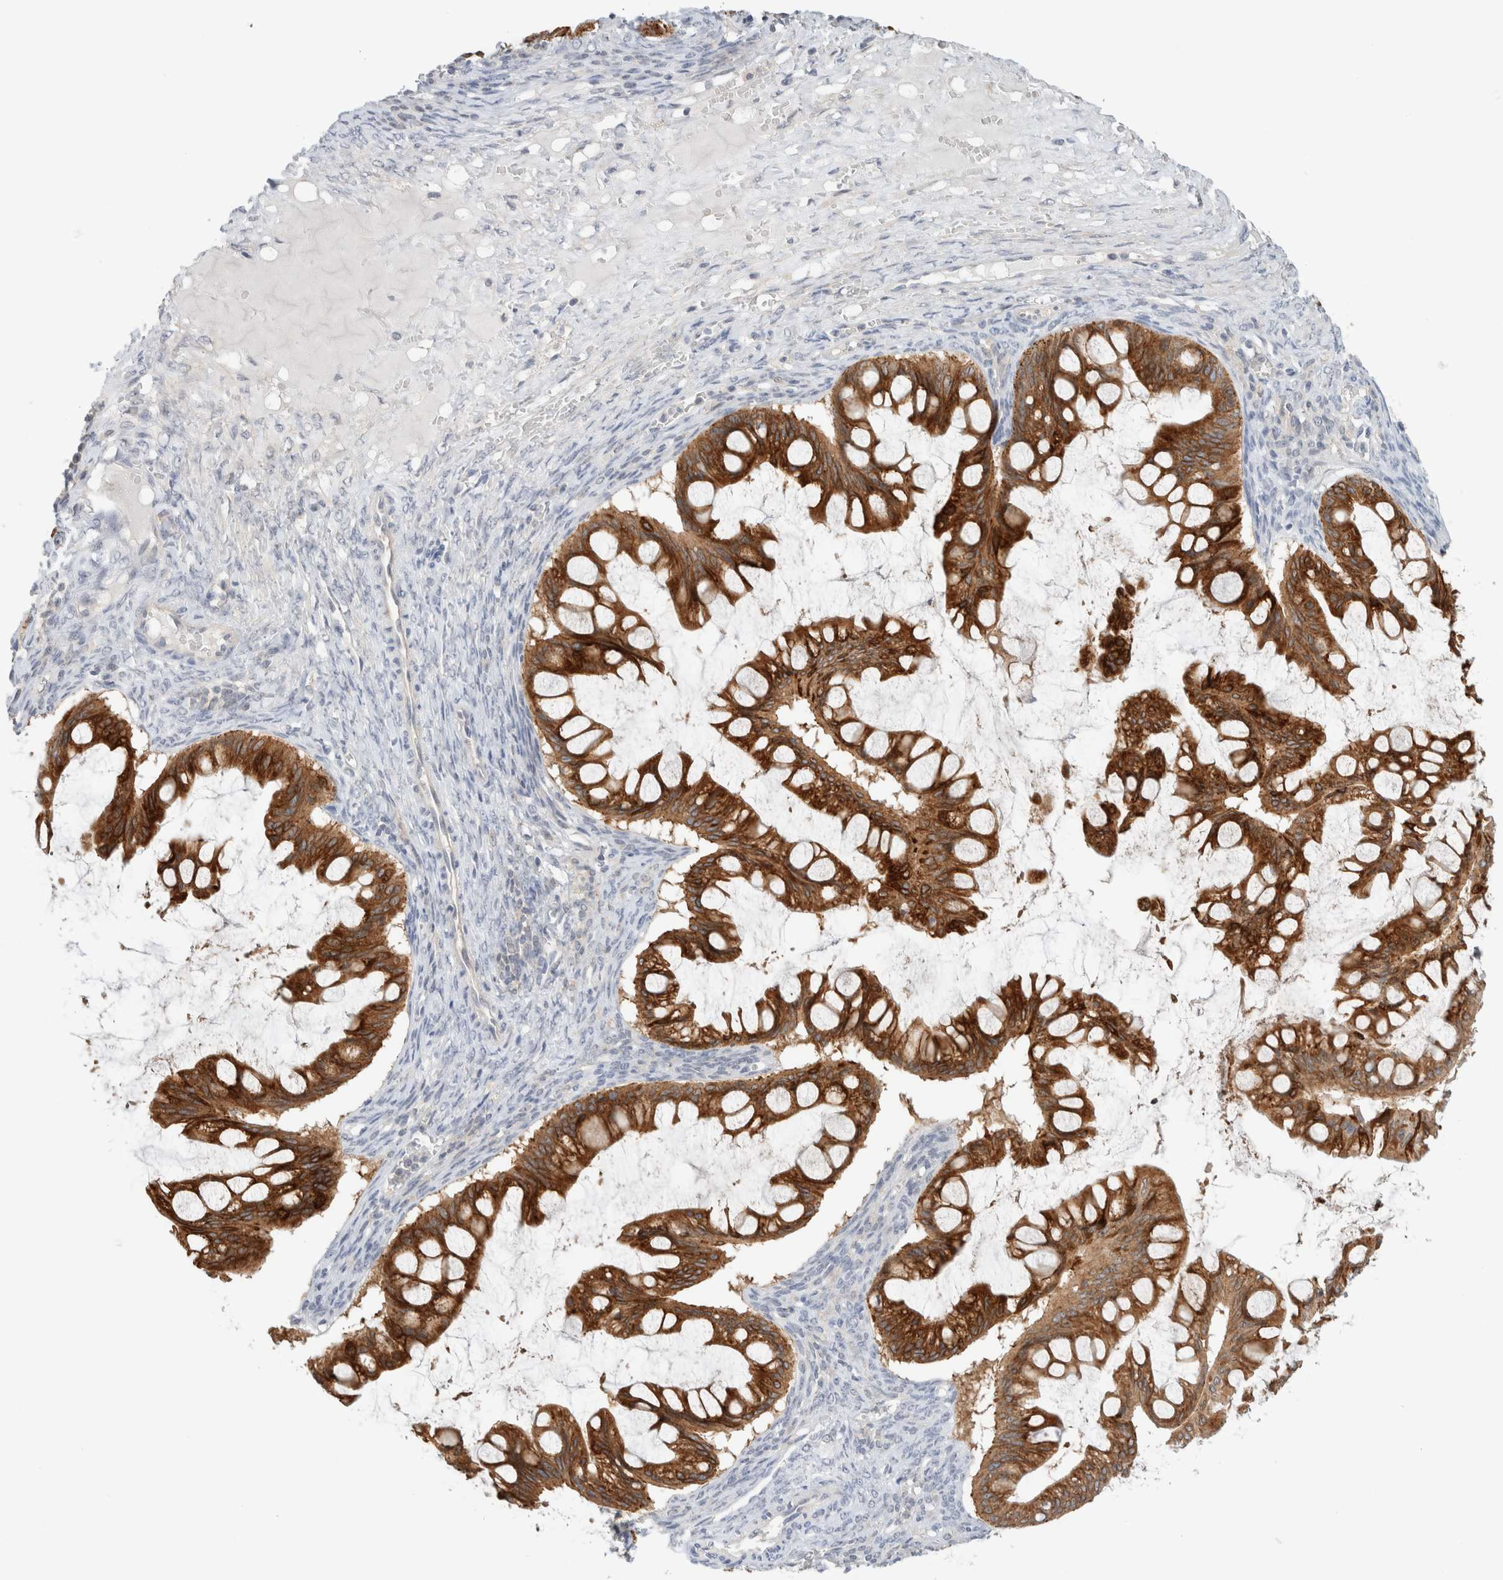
{"staining": {"intensity": "strong", "quantity": ">75%", "location": "cytoplasmic/membranous"}, "tissue": "ovarian cancer", "cell_type": "Tumor cells", "image_type": "cancer", "snomed": [{"axis": "morphology", "description": "Cystadenocarcinoma, mucinous, NOS"}, {"axis": "topography", "description": "Ovary"}], "caption": "The image shows immunohistochemical staining of ovarian cancer. There is strong cytoplasmic/membranous positivity is seen in approximately >75% of tumor cells. (Brightfield microscopy of DAB IHC at high magnification).", "gene": "SDR16C5", "patient": {"sex": "female", "age": 73}}